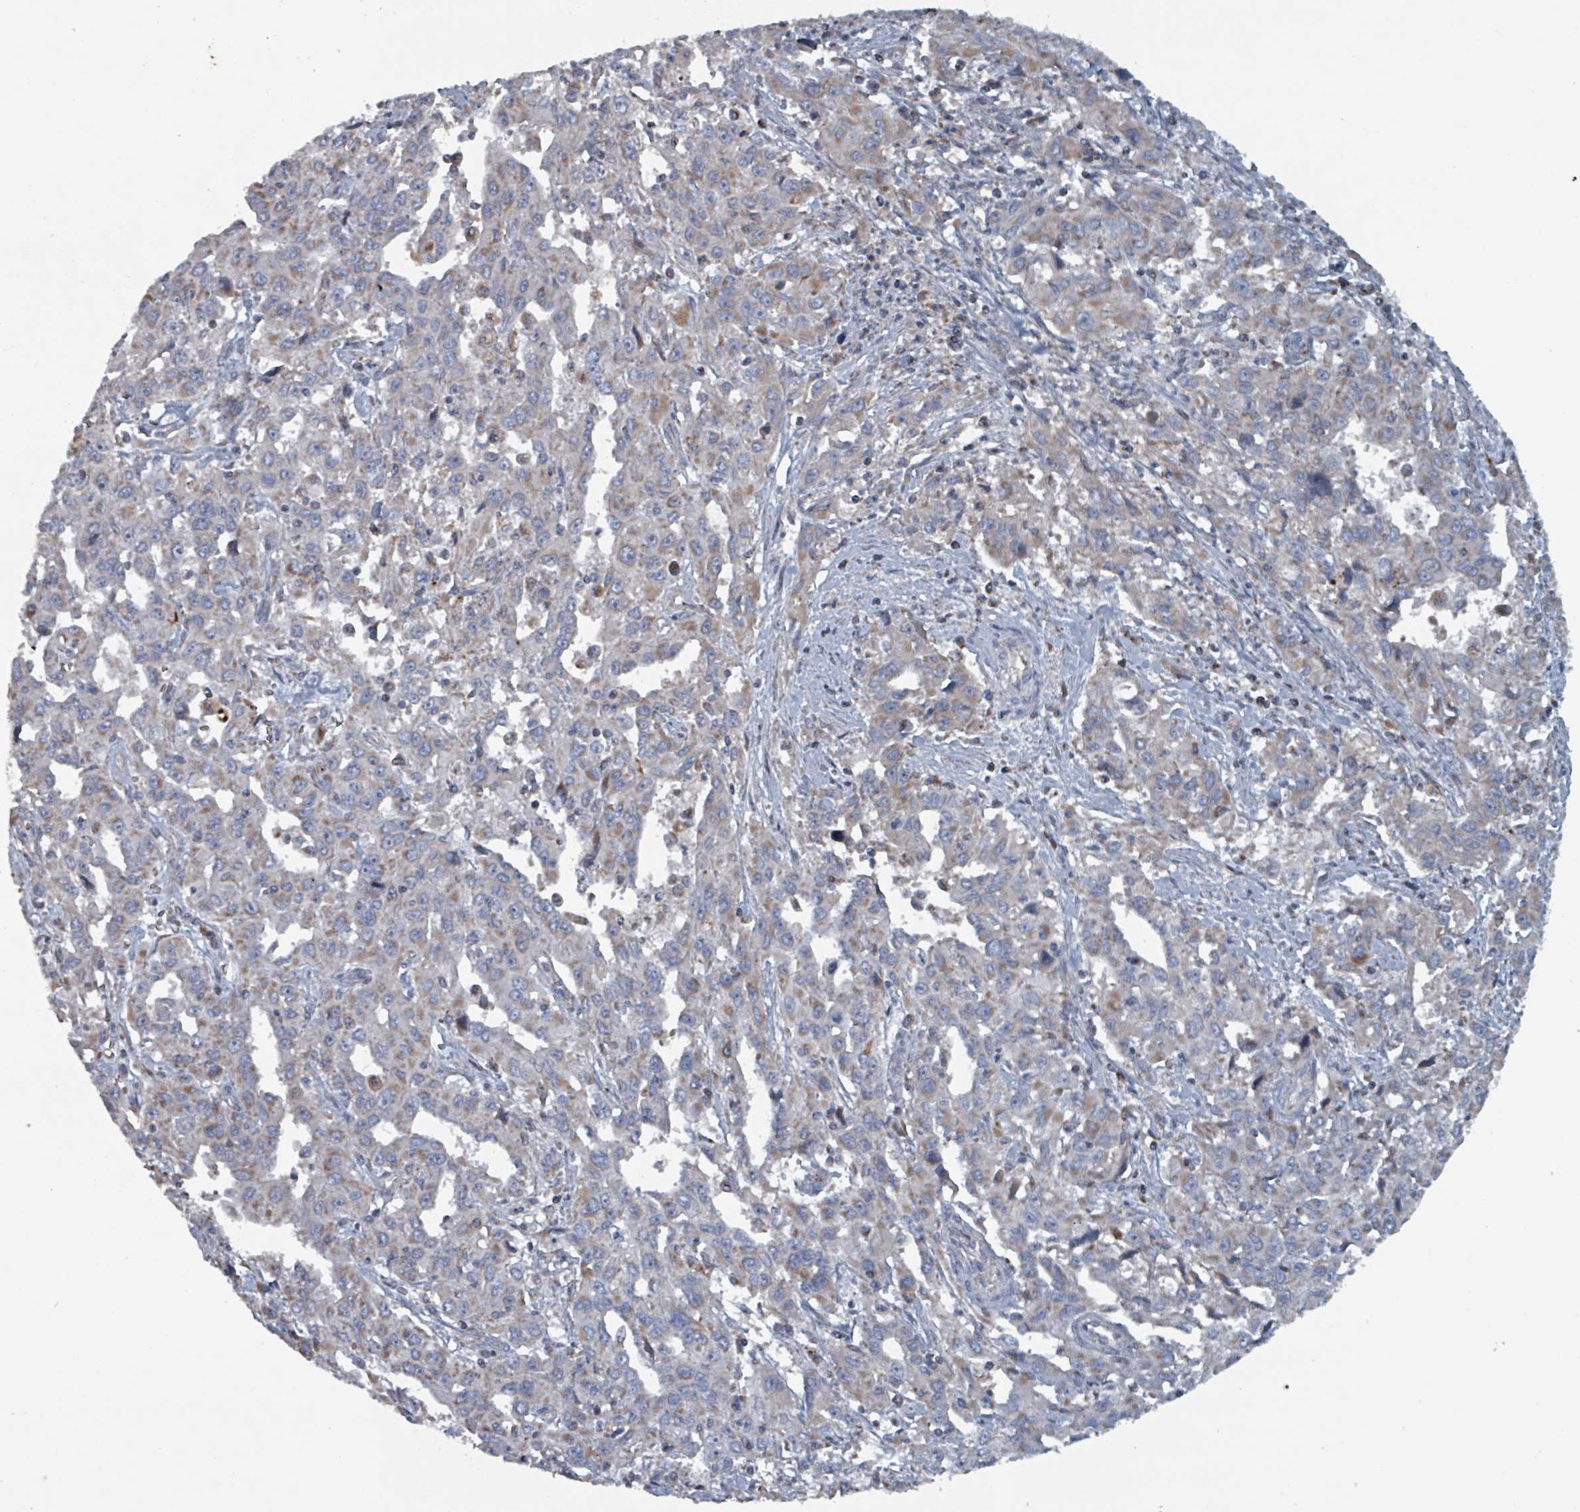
{"staining": {"intensity": "weak", "quantity": "25%-75%", "location": "cytoplasmic/membranous"}, "tissue": "liver cancer", "cell_type": "Tumor cells", "image_type": "cancer", "snomed": [{"axis": "morphology", "description": "Carcinoma, Hepatocellular, NOS"}, {"axis": "topography", "description": "Liver"}], "caption": "There is low levels of weak cytoplasmic/membranous expression in tumor cells of liver cancer, as demonstrated by immunohistochemical staining (brown color).", "gene": "ABHD18", "patient": {"sex": "male", "age": 63}}